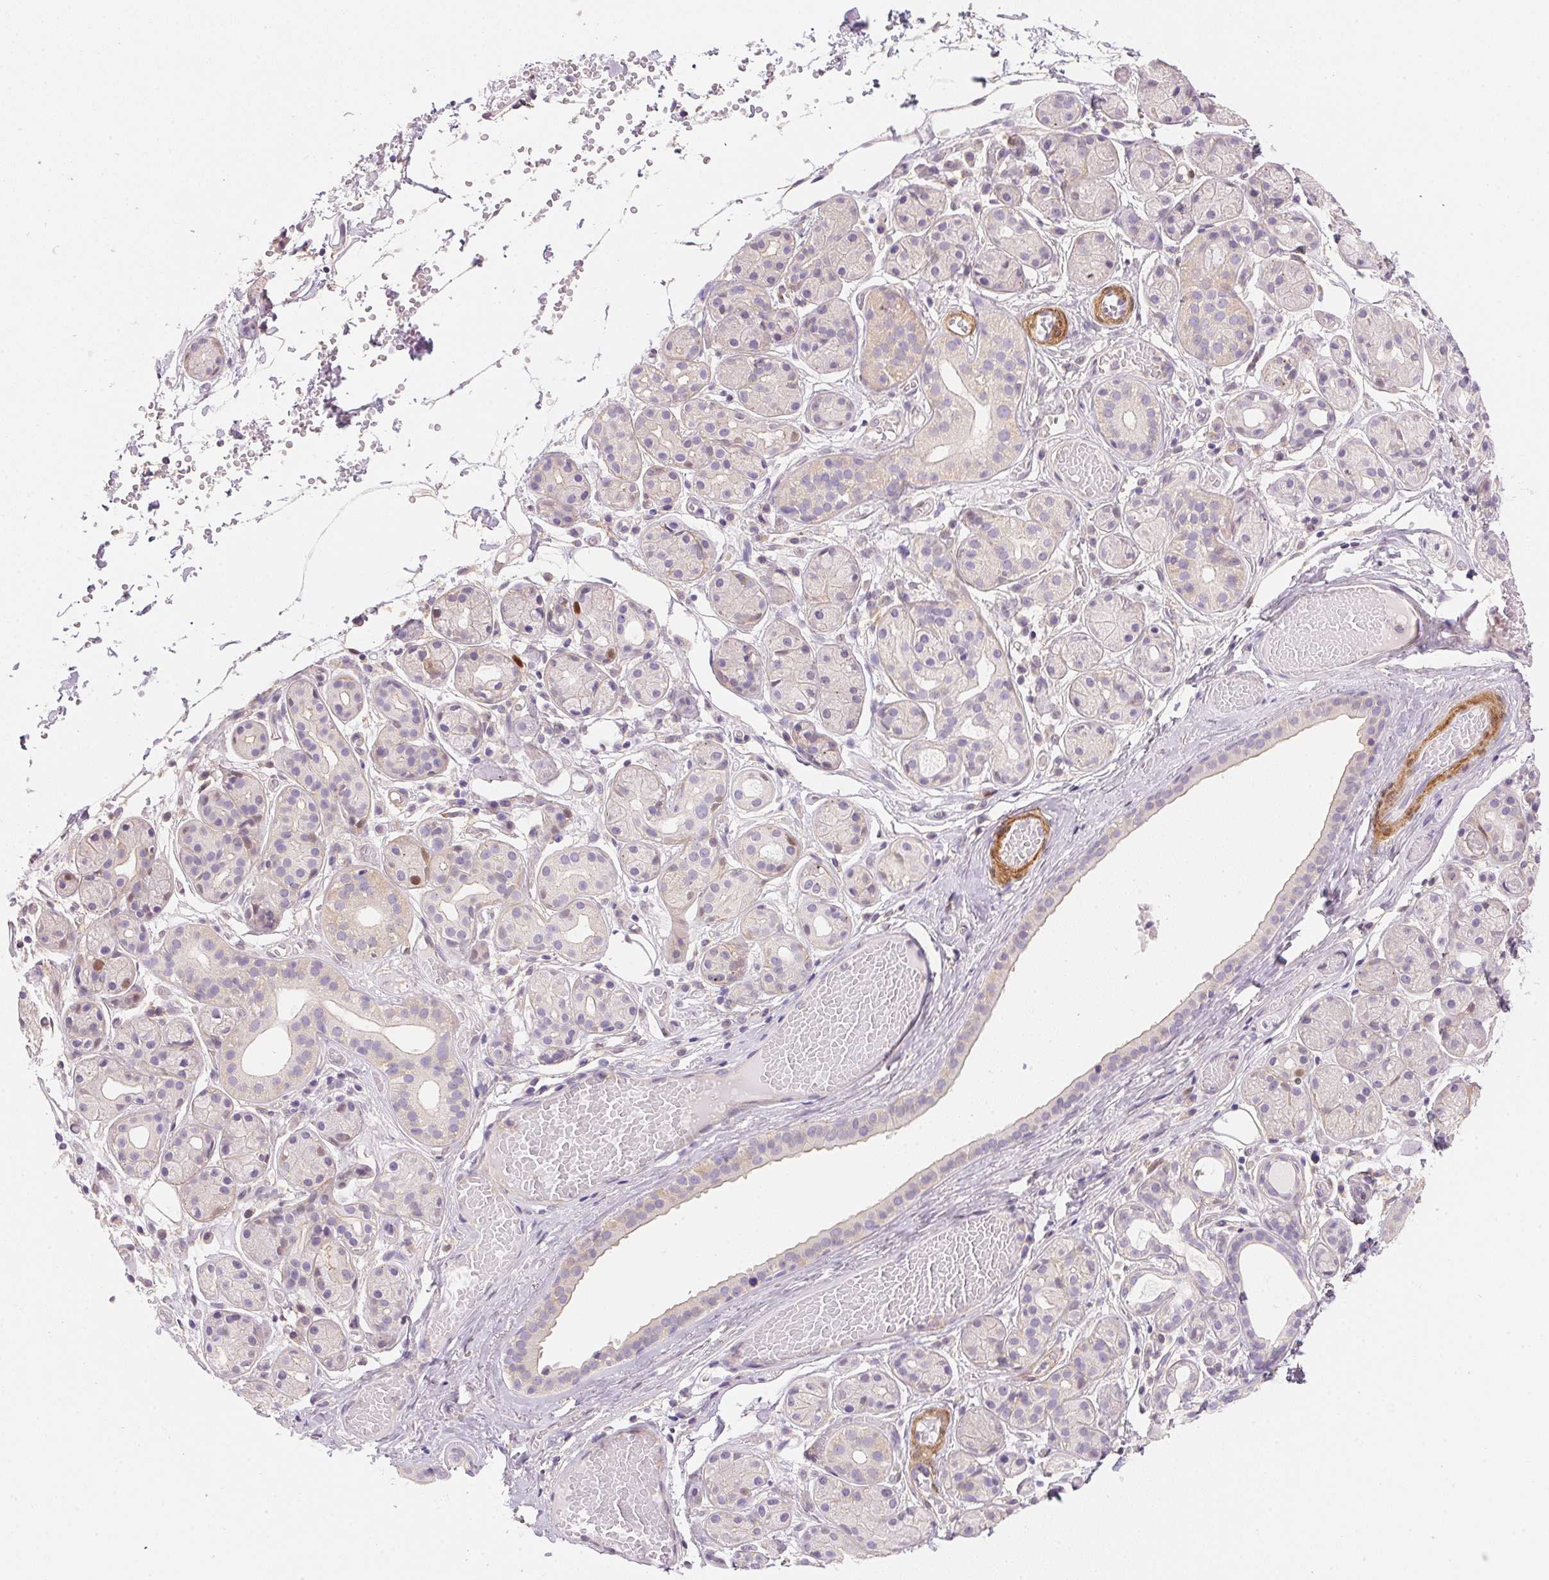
{"staining": {"intensity": "negative", "quantity": "none", "location": "none"}, "tissue": "salivary gland", "cell_type": "Glandular cells", "image_type": "normal", "snomed": [{"axis": "morphology", "description": "Normal tissue, NOS"}, {"axis": "topography", "description": "Salivary gland"}, {"axis": "topography", "description": "Peripheral nerve tissue"}], "caption": "Glandular cells show no significant positivity in benign salivary gland.", "gene": "SMTN", "patient": {"sex": "male", "age": 71}}